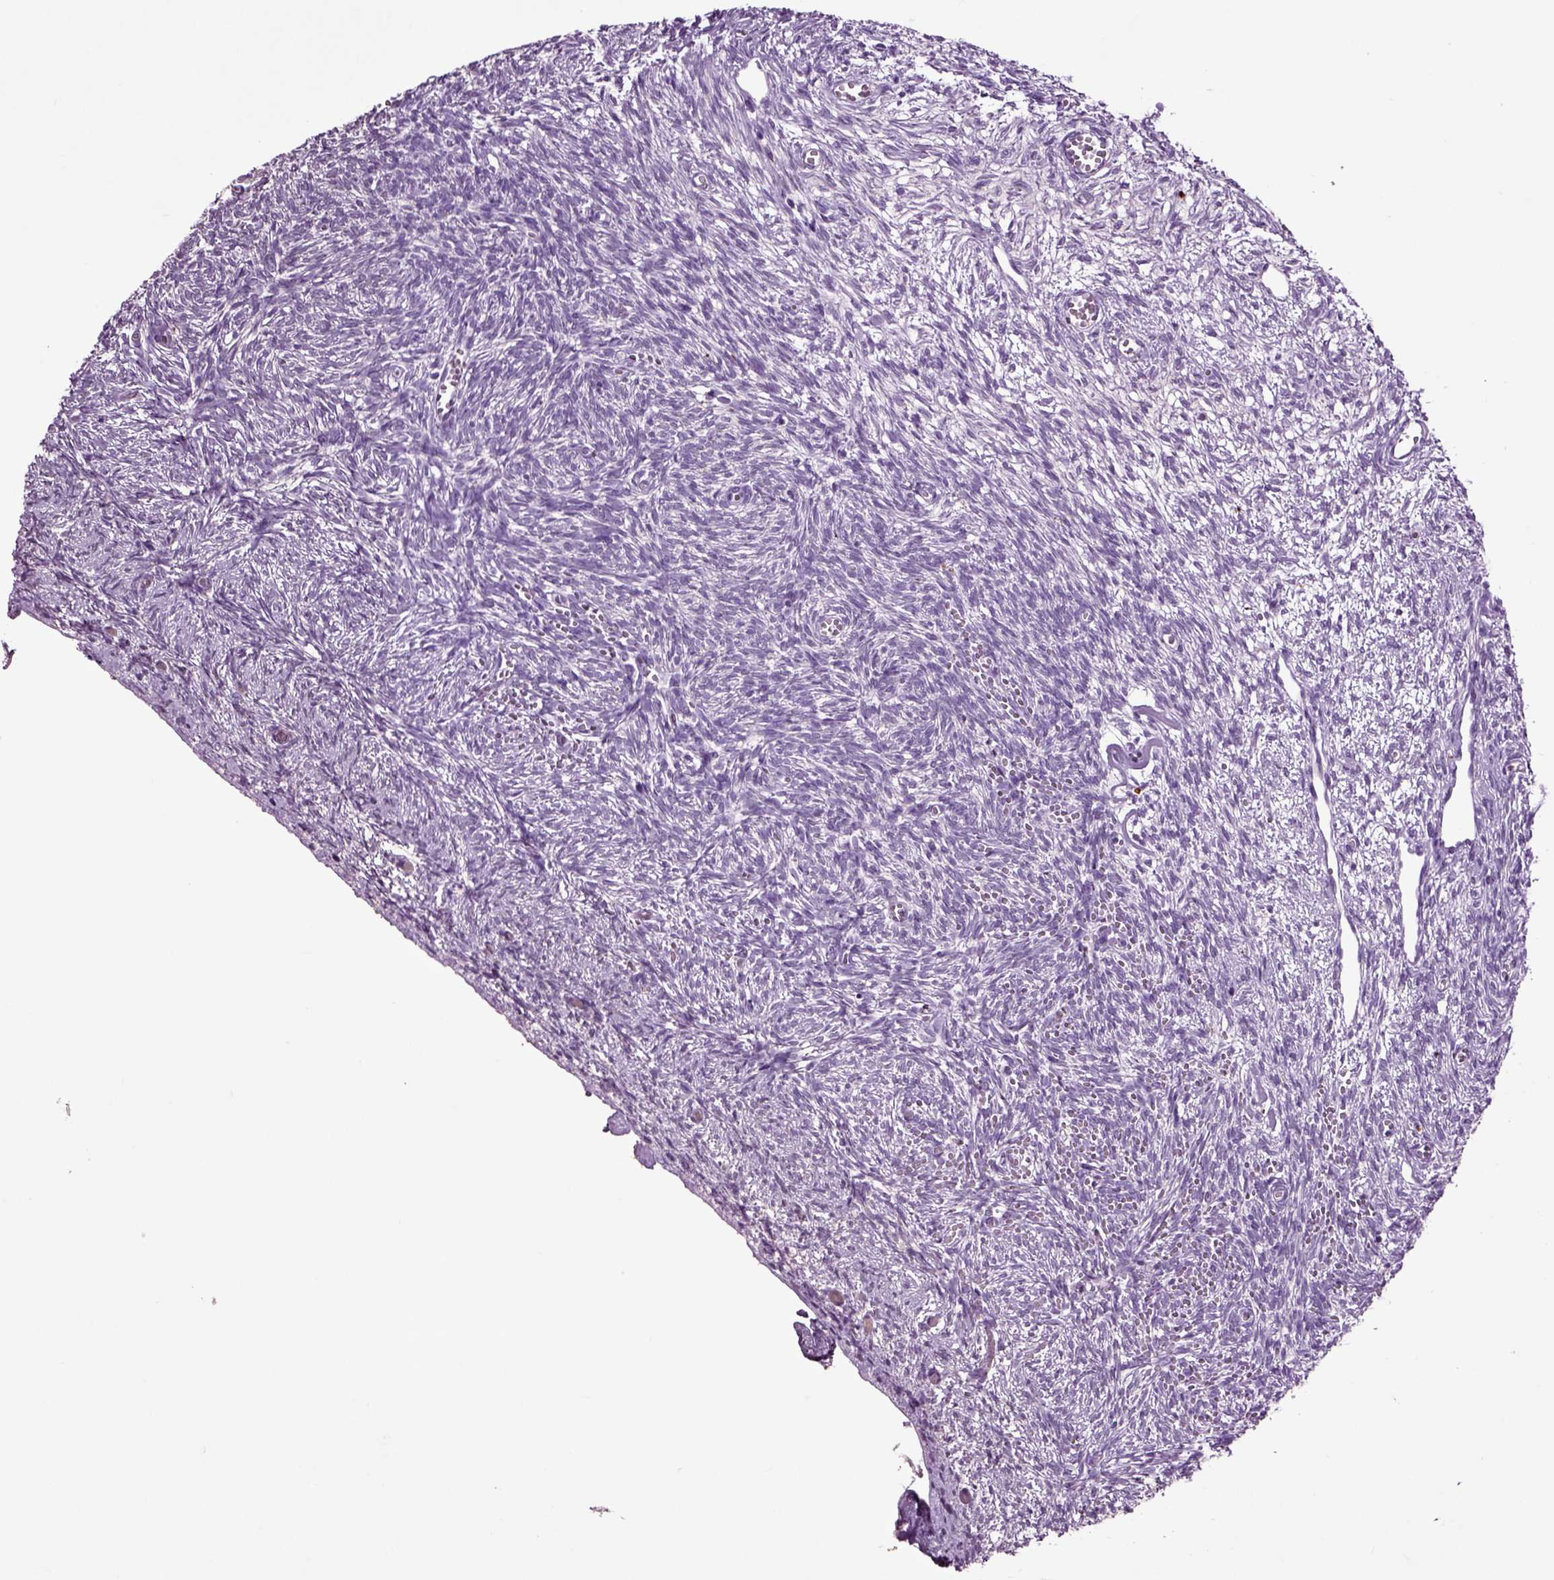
{"staining": {"intensity": "negative", "quantity": "none", "location": "none"}, "tissue": "ovary", "cell_type": "Follicle cells", "image_type": "normal", "snomed": [{"axis": "morphology", "description": "Normal tissue, NOS"}, {"axis": "topography", "description": "Ovary"}], "caption": "Immunohistochemistry (IHC) image of benign human ovary stained for a protein (brown), which displays no expression in follicle cells.", "gene": "CRHR1", "patient": {"sex": "female", "age": 43}}